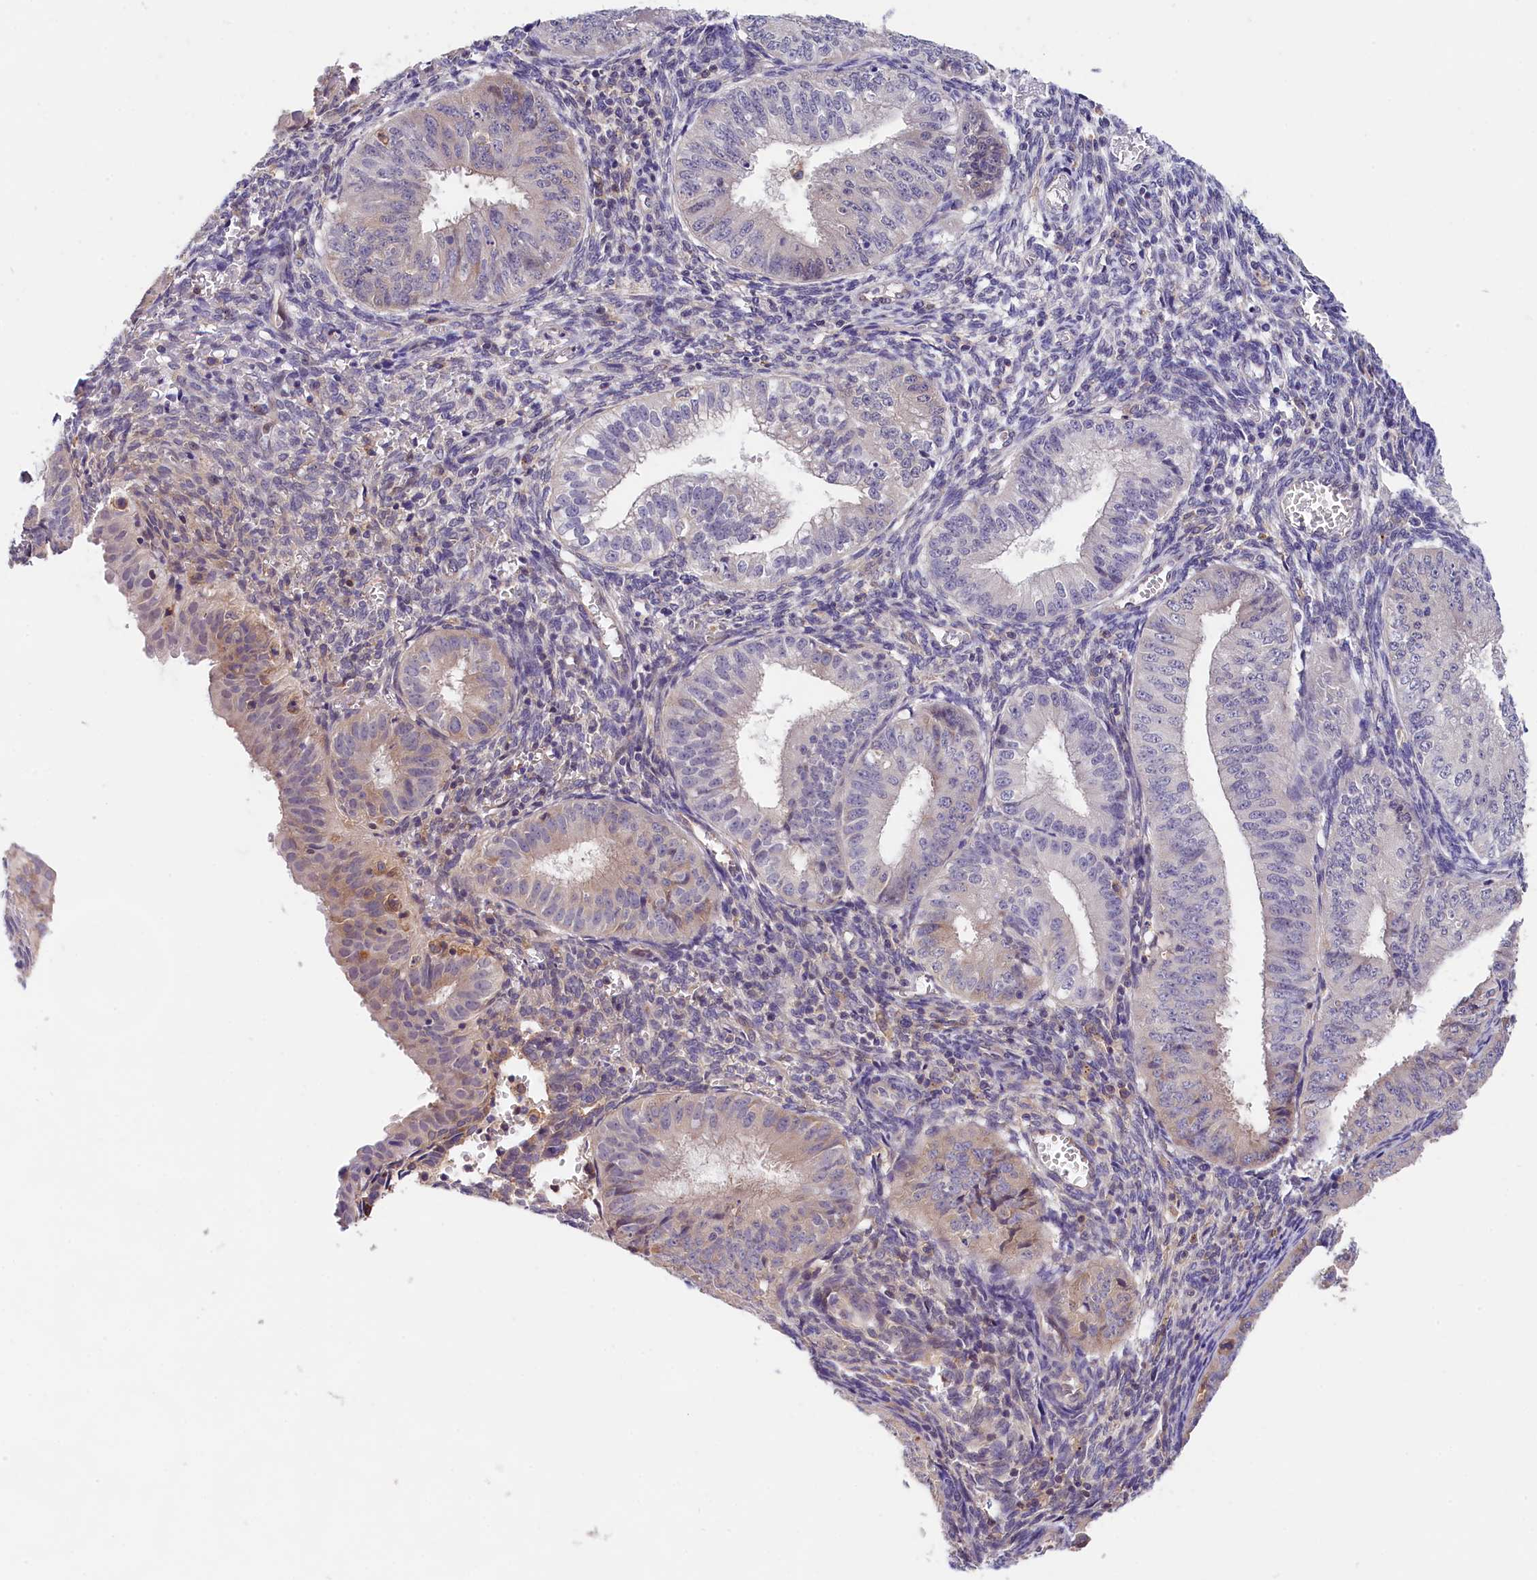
{"staining": {"intensity": "weak", "quantity": "<25%", "location": "cytoplasmic/membranous"}, "tissue": "endometrial cancer", "cell_type": "Tumor cells", "image_type": "cancer", "snomed": [{"axis": "morphology", "description": "Normal tissue, NOS"}, {"axis": "morphology", "description": "Adenocarcinoma, NOS"}, {"axis": "topography", "description": "Endometrium"}], "caption": "This is an immunohistochemistry photomicrograph of human endometrial adenocarcinoma. There is no expression in tumor cells.", "gene": "OAS3", "patient": {"sex": "female", "age": 53}}